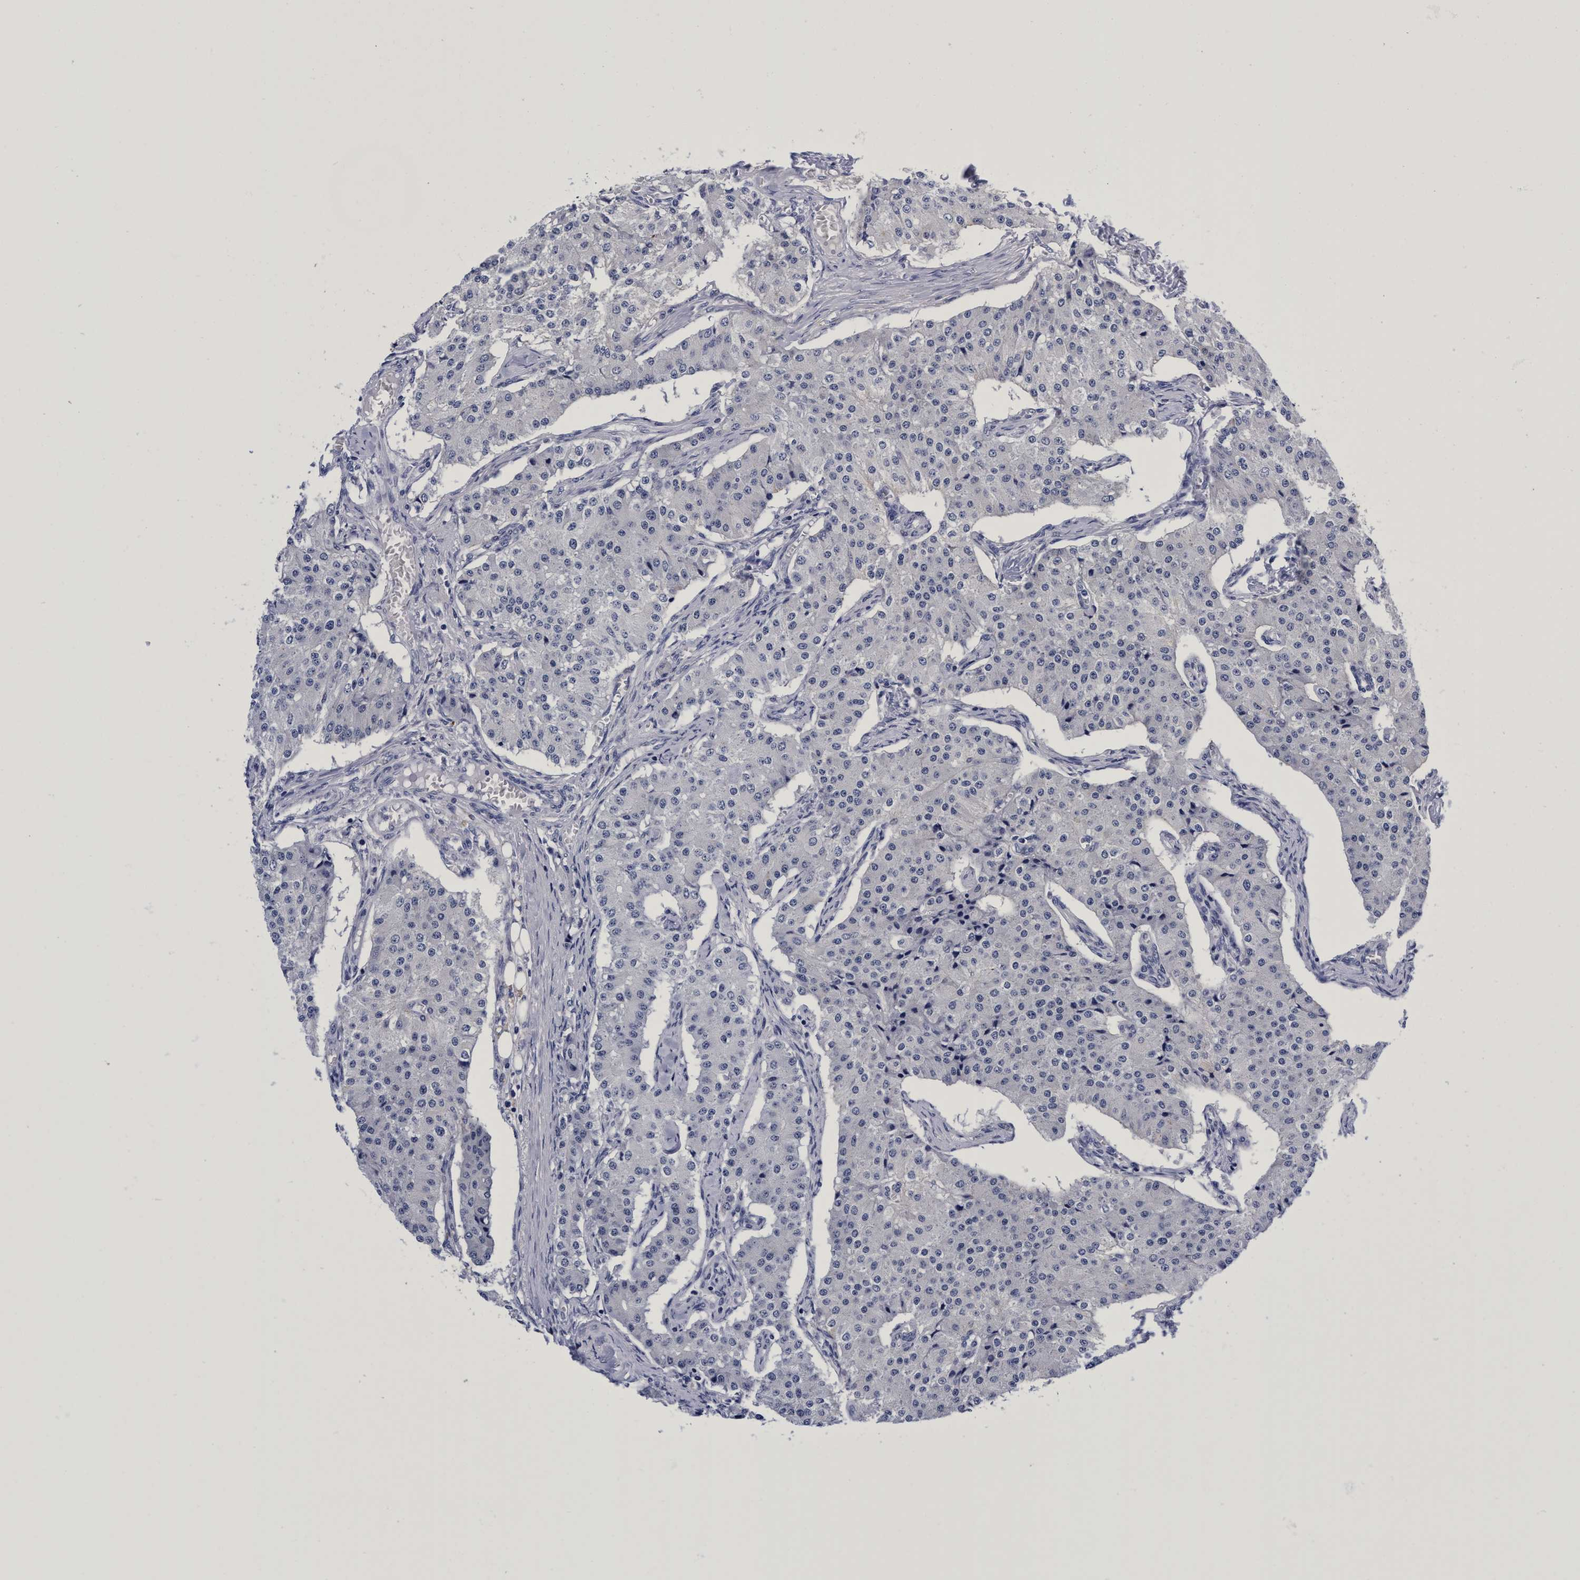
{"staining": {"intensity": "negative", "quantity": "none", "location": "none"}, "tissue": "carcinoid", "cell_type": "Tumor cells", "image_type": "cancer", "snomed": [{"axis": "morphology", "description": "Carcinoid, malignant, NOS"}, {"axis": "topography", "description": "Colon"}], "caption": "Immunohistochemistry image of neoplastic tissue: carcinoid stained with DAB (3,3'-diaminobenzidine) demonstrates no significant protein staining in tumor cells.", "gene": "PLPPR1", "patient": {"sex": "female", "age": 52}}